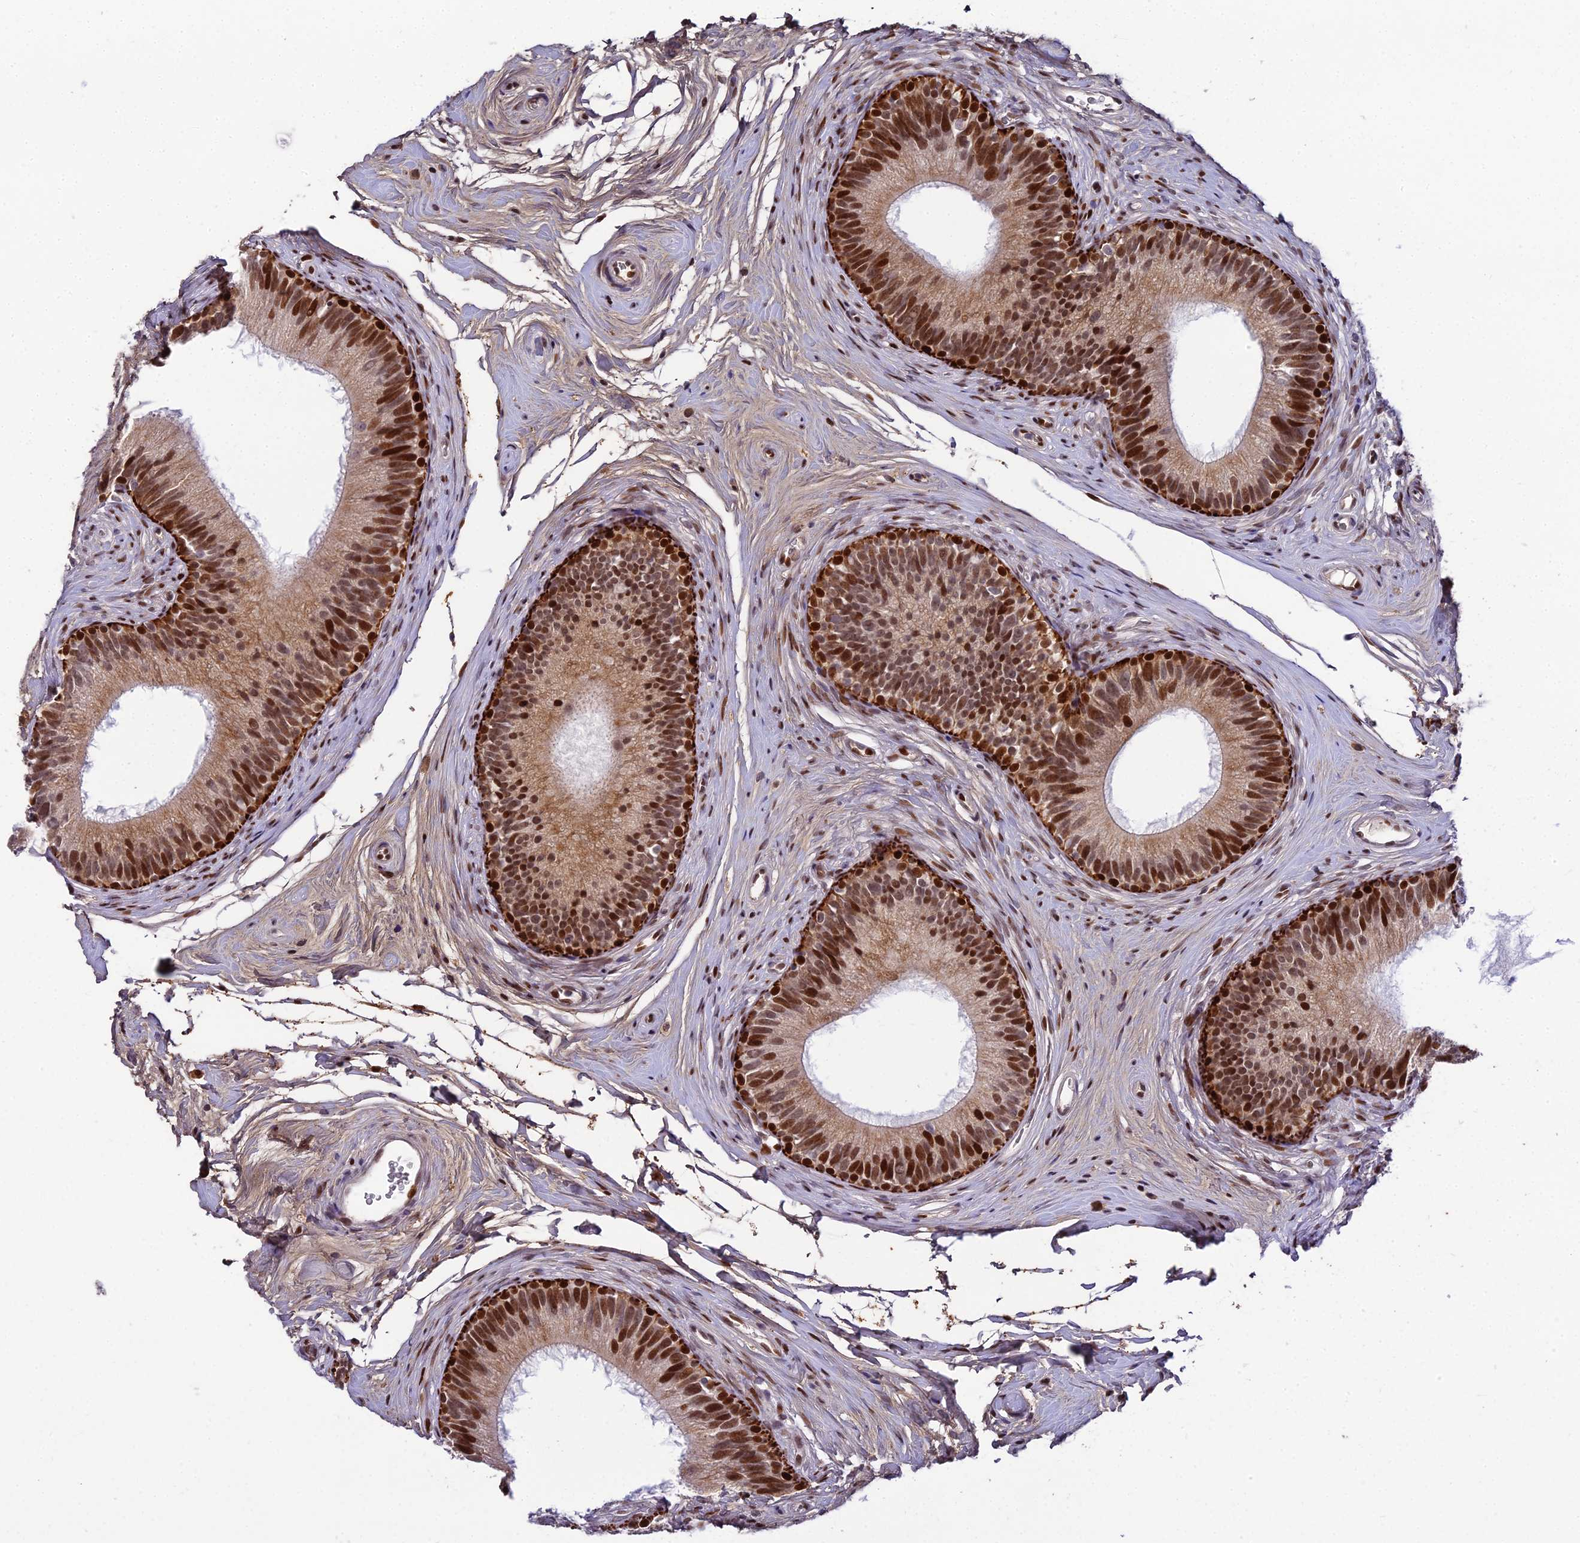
{"staining": {"intensity": "strong", "quantity": "25%-75%", "location": "nuclear"}, "tissue": "epididymis", "cell_type": "Glandular cells", "image_type": "normal", "snomed": [{"axis": "morphology", "description": "Normal tissue, NOS"}, {"axis": "topography", "description": "Epididymis"}], "caption": "Immunohistochemical staining of normal epididymis shows high levels of strong nuclear expression in approximately 25%-75% of glandular cells.", "gene": "ZNF707", "patient": {"sex": "male", "age": 33}}